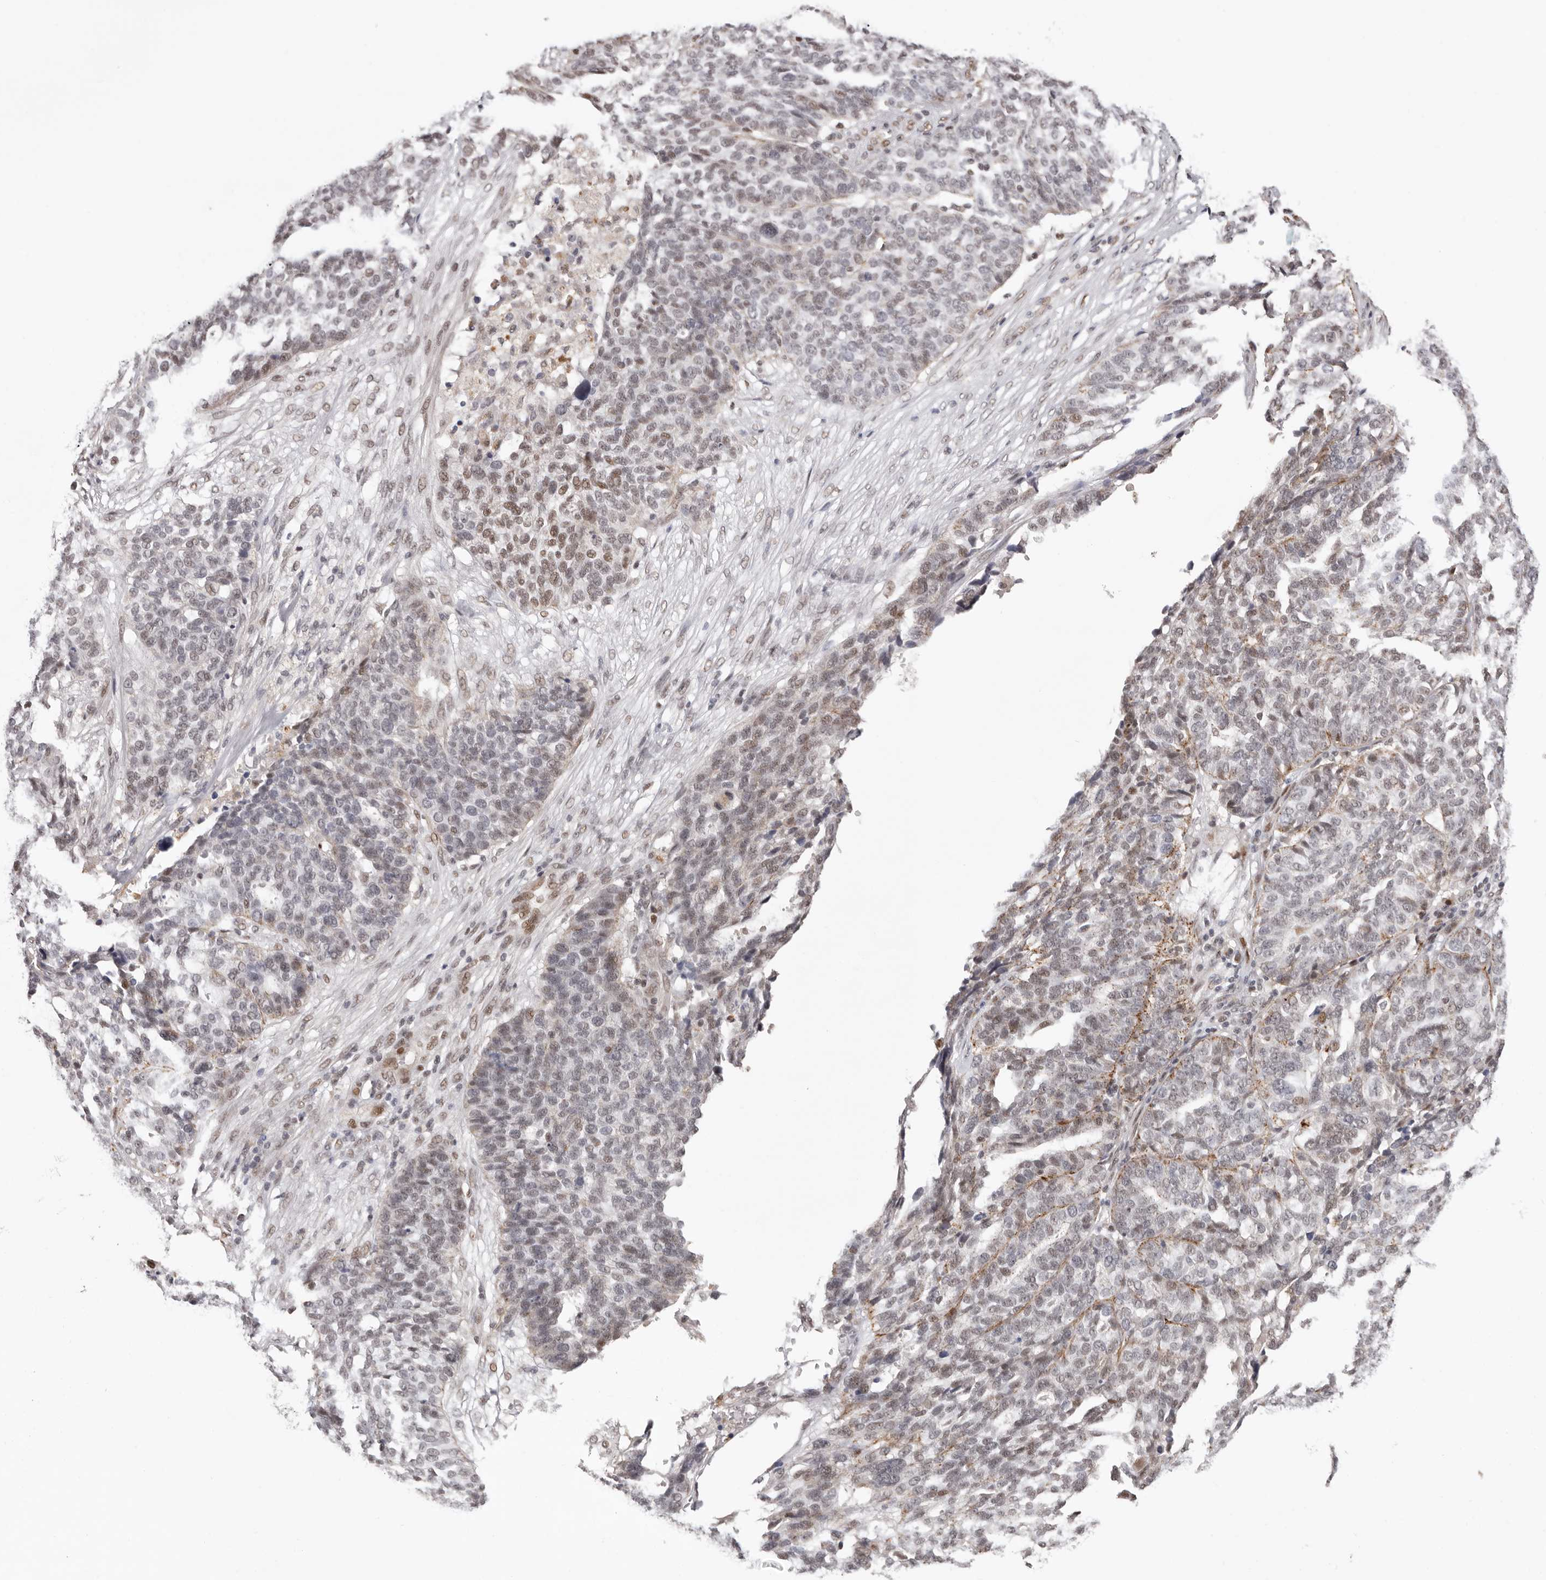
{"staining": {"intensity": "weak", "quantity": "<25%", "location": "nuclear"}, "tissue": "ovarian cancer", "cell_type": "Tumor cells", "image_type": "cancer", "snomed": [{"axis": "morphology", "description": "Cystadenocarcinoma, serous, NOS"}, {"axis": "topography", "description": "Ovary"}], "caption": "An immunohistochemistry (IHC) image of ovarian cancer is shown. There is no staining in tumor cells of ovarian cancer.", "gene": "SMAD7", "patient": {"sex": "female", "age": 59}}